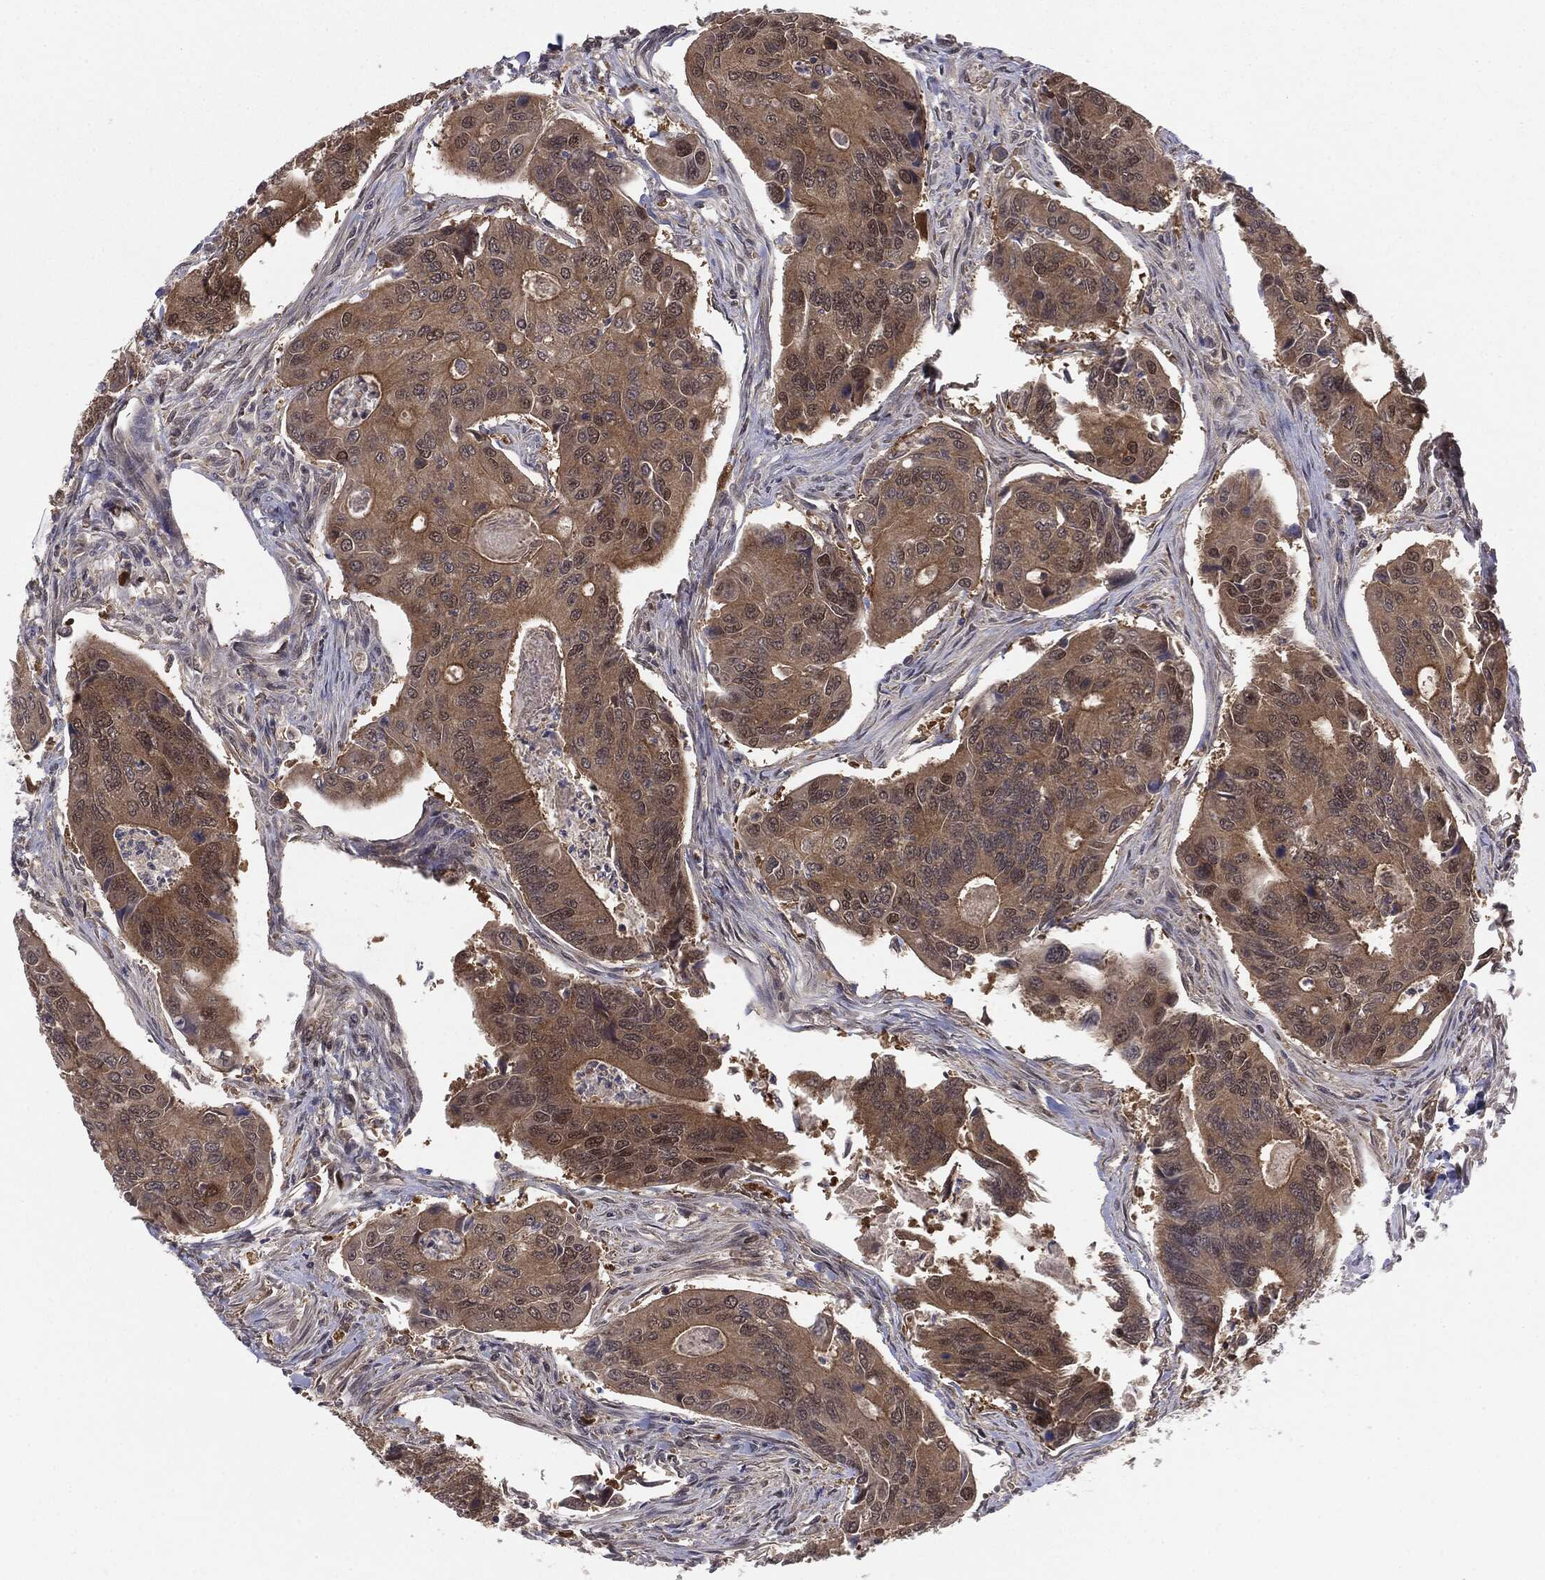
{"staining": {"intensity": "moderate", "quantity": ">75%", "location": "cytoplasmic/membranous"}, "tissue": "colorectal cancer", "cell_type": "Tumor cells", "image_type": "cancer", "snomed": [{"axis": "morphology", "description": "Adenocarcinoma, NOS"}, {"axis": "topography", "description": "Colon"}], "caption": "Colorectal cancer (adenocarcinoma) stained for a protein (brown) shows moderate cytoplasmic/membranous positive positivity in approximately >75% of tumor cells.", "gene": "KRT7", "patient": {"sex": "female", "age": 67}}